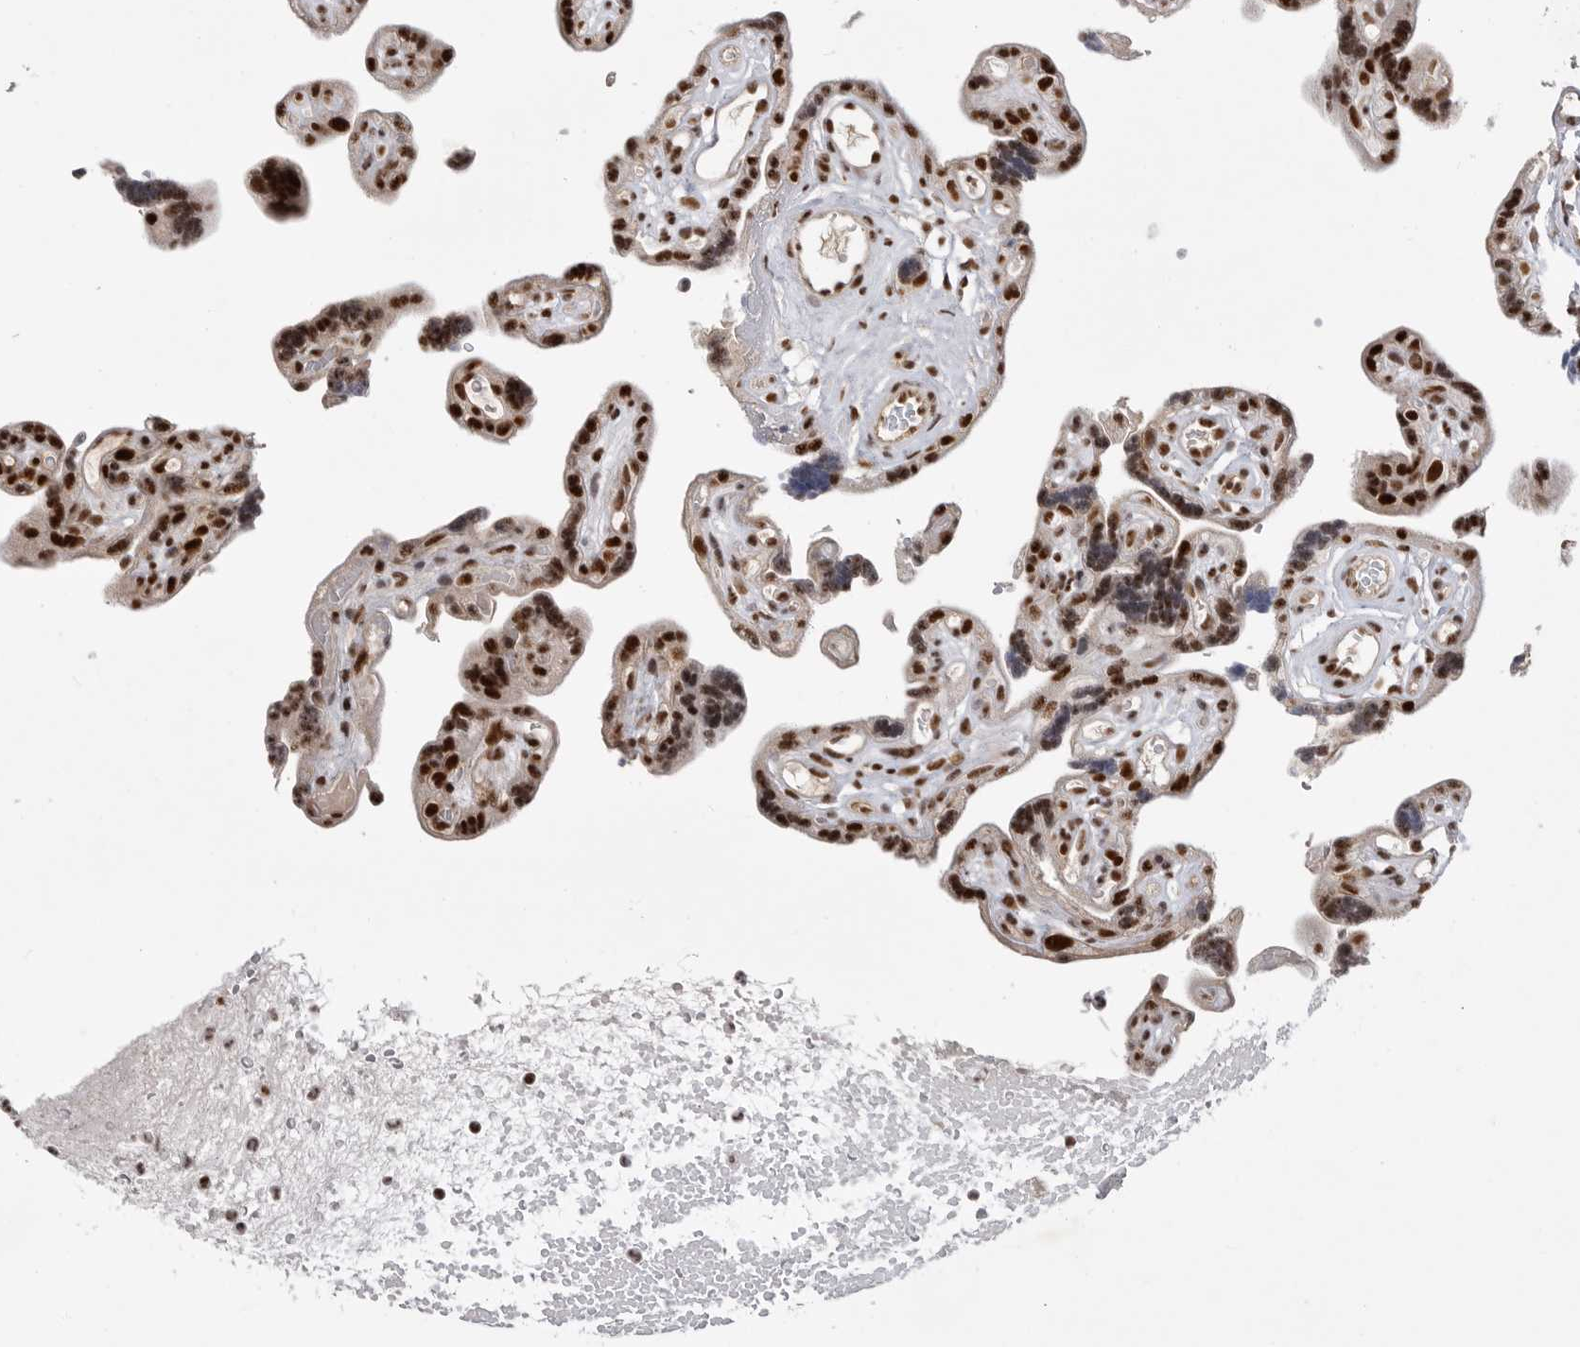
{"staining": {"intensity": "strong", "quantity": ">75%", "location": "nuclear"}, "tissue": "placenta", "cell_type": "Decidual cells", "image_type": "normal", "snomed": [{"axis": "morphology", "description": "Normal tissue, NOS"}, {"axis": "topography", "description": "Placenta"}], "caption": "IHC micrograph of benign placenta: placenta stained using immunohistochemistry exhibits high levels of strong protein expression localized specifically in the nuclear of decidual cells, appearing as a nuclear brown color.", "gene": "PPP1R8", "patient": {"sex": "female", "age": 30}}